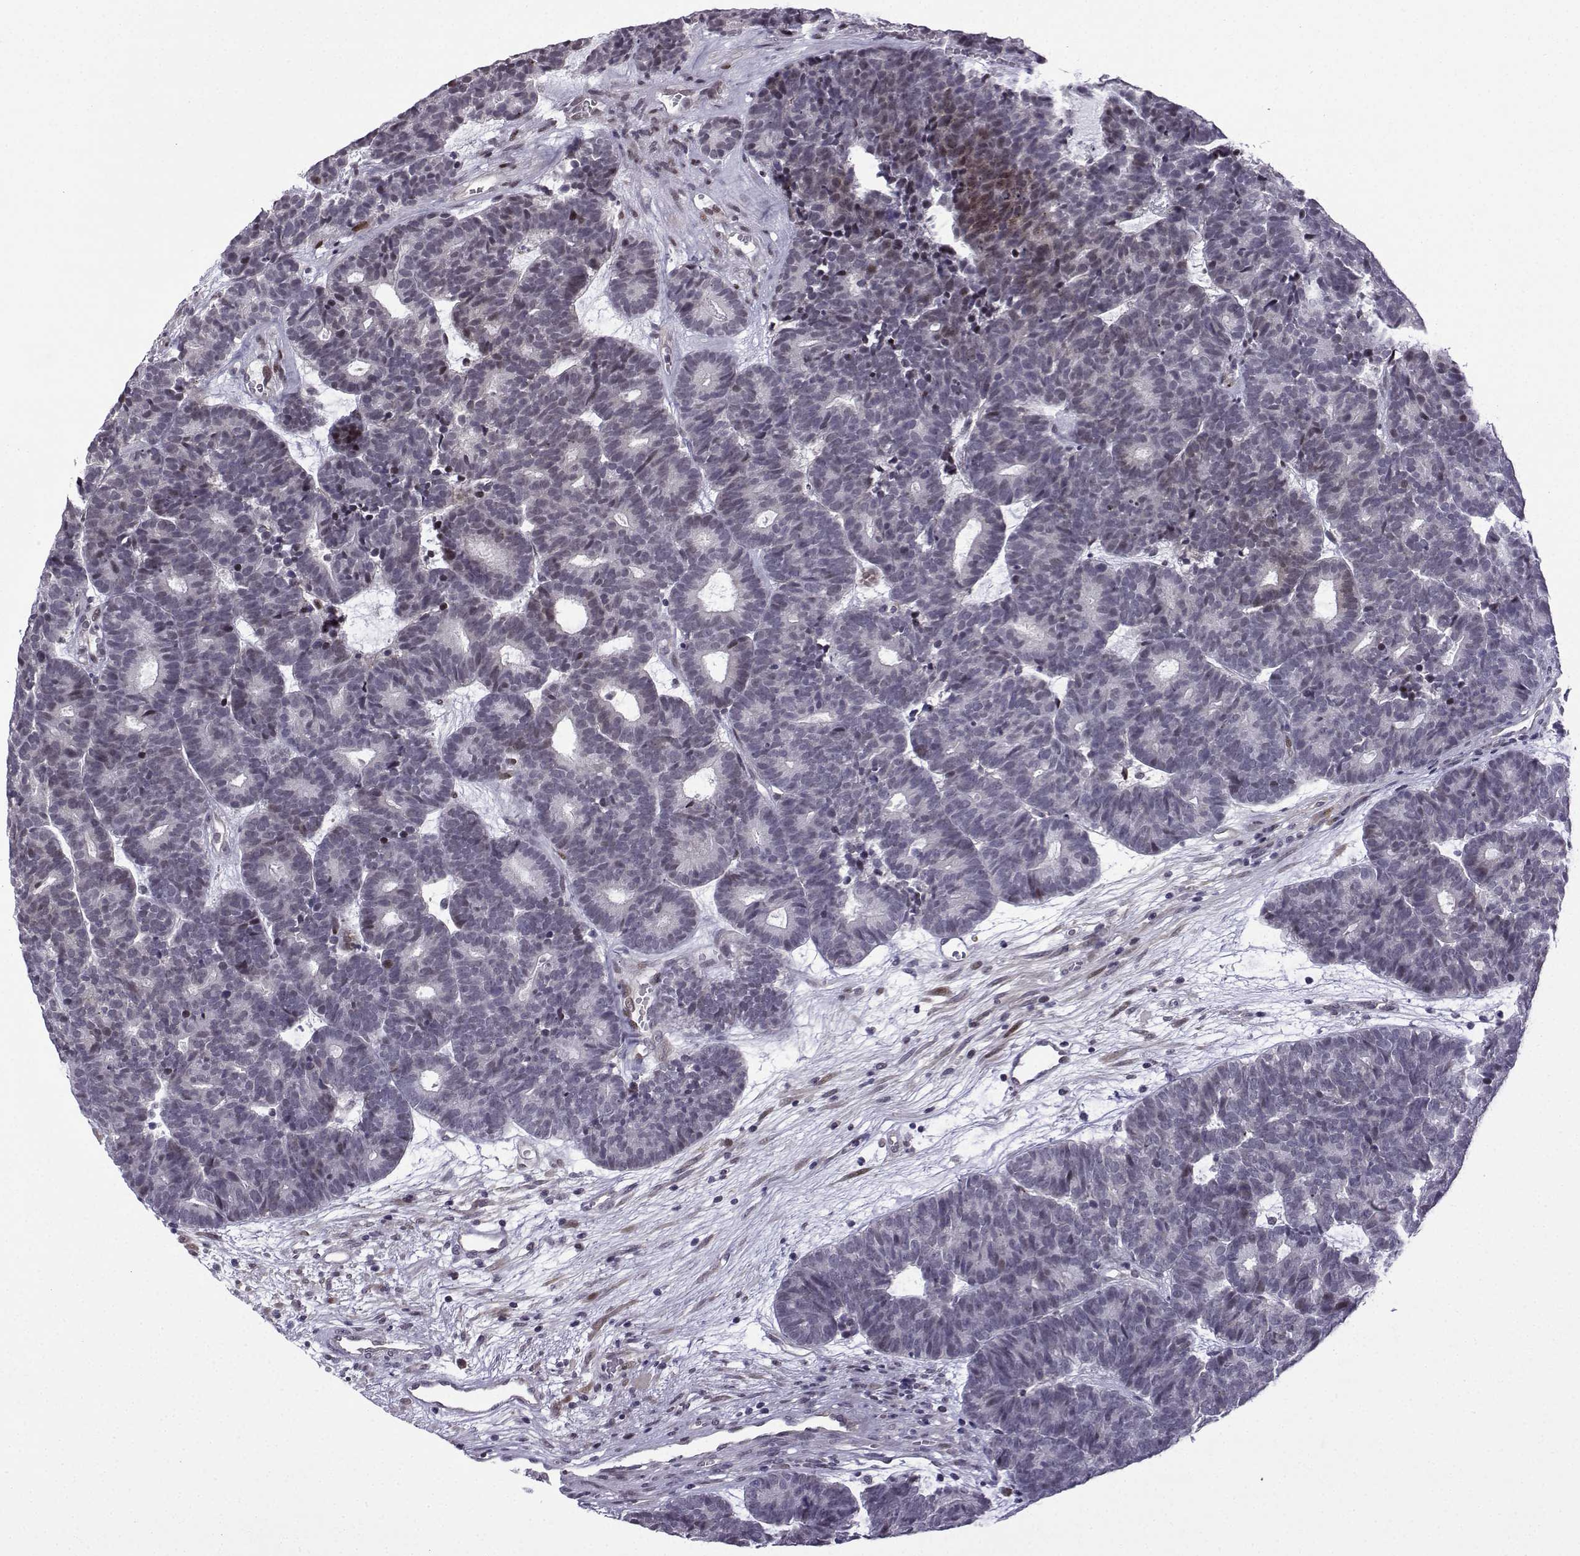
{"staining": {"intensity": "negative", "quantity": "none", "location": "none"}, "tissue": "head and neck cancer", "cell_type": "Tumor cells", "image_type": "cancer", "snomed": [{"axis": "morphology", "description": "Adenocarcinoma, NOS"}, {"axis": "topography", "description": "Head-Neck"}], "caption": "Head and neck adenocarcinoma stained for a protein using immunohistochemistry (IHC) shows no expression tumor cells.", "gene": "FGF3", "patient": {"sex": "female", "age": 81}}